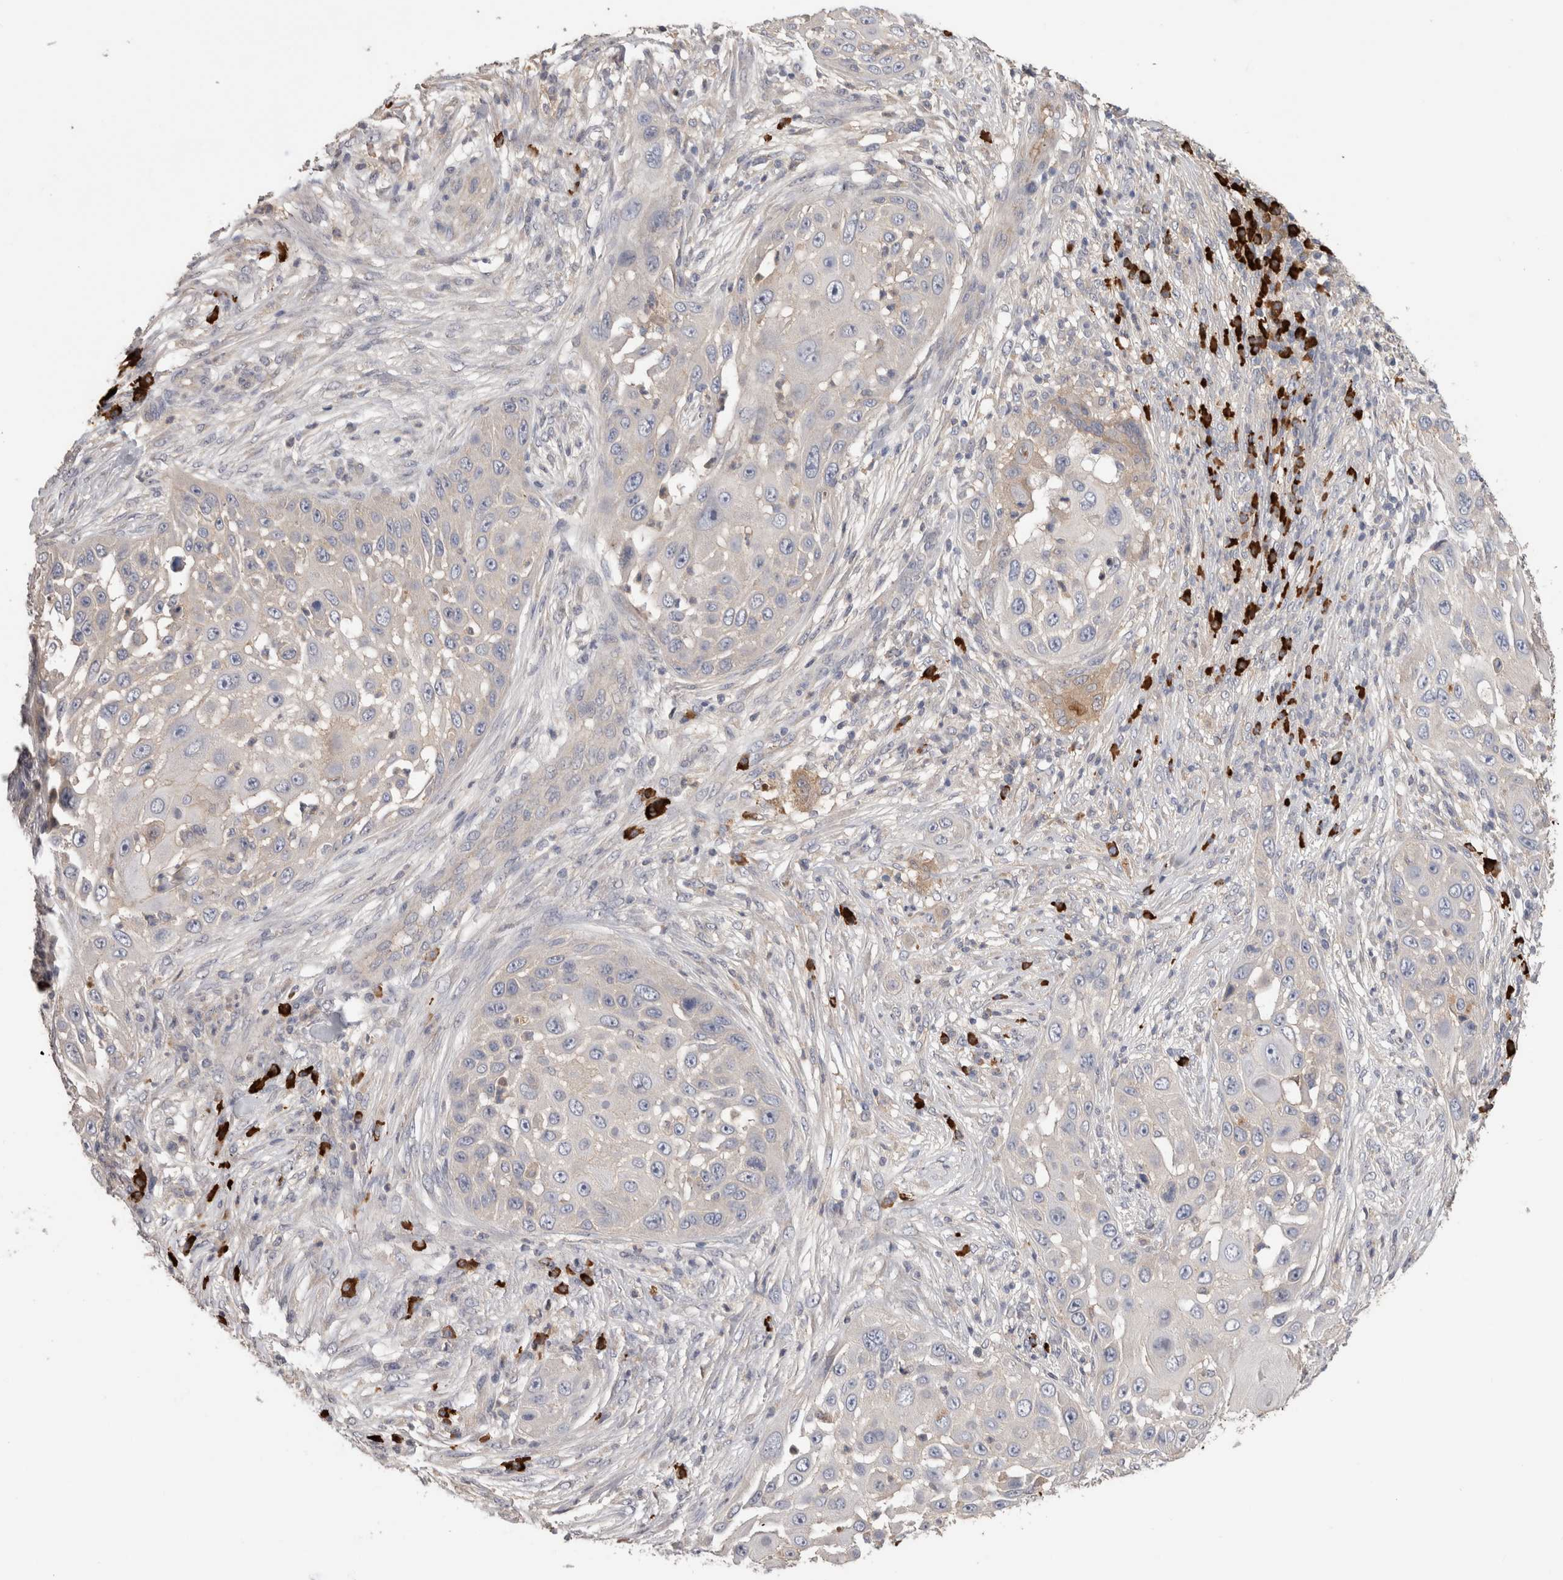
{"staining": {"intensity": "negative", "quantity": "none", "location": "none"}, "tissue": "skin cancer", "cell_type": "Tumor cells", "image_type": "cancer", "snomed": [{"axis": "morphology", "description": "Squamous cell carcinoma, NOS"}, {"axis": "topography", "description": "Skin"}], "caption": "IHC of human skin cancer (squamous cell carcinoma) displays no positivity in tumor cells.", "gene": "PPP3CC", "patient": {"sex": "female", "age": 44}}